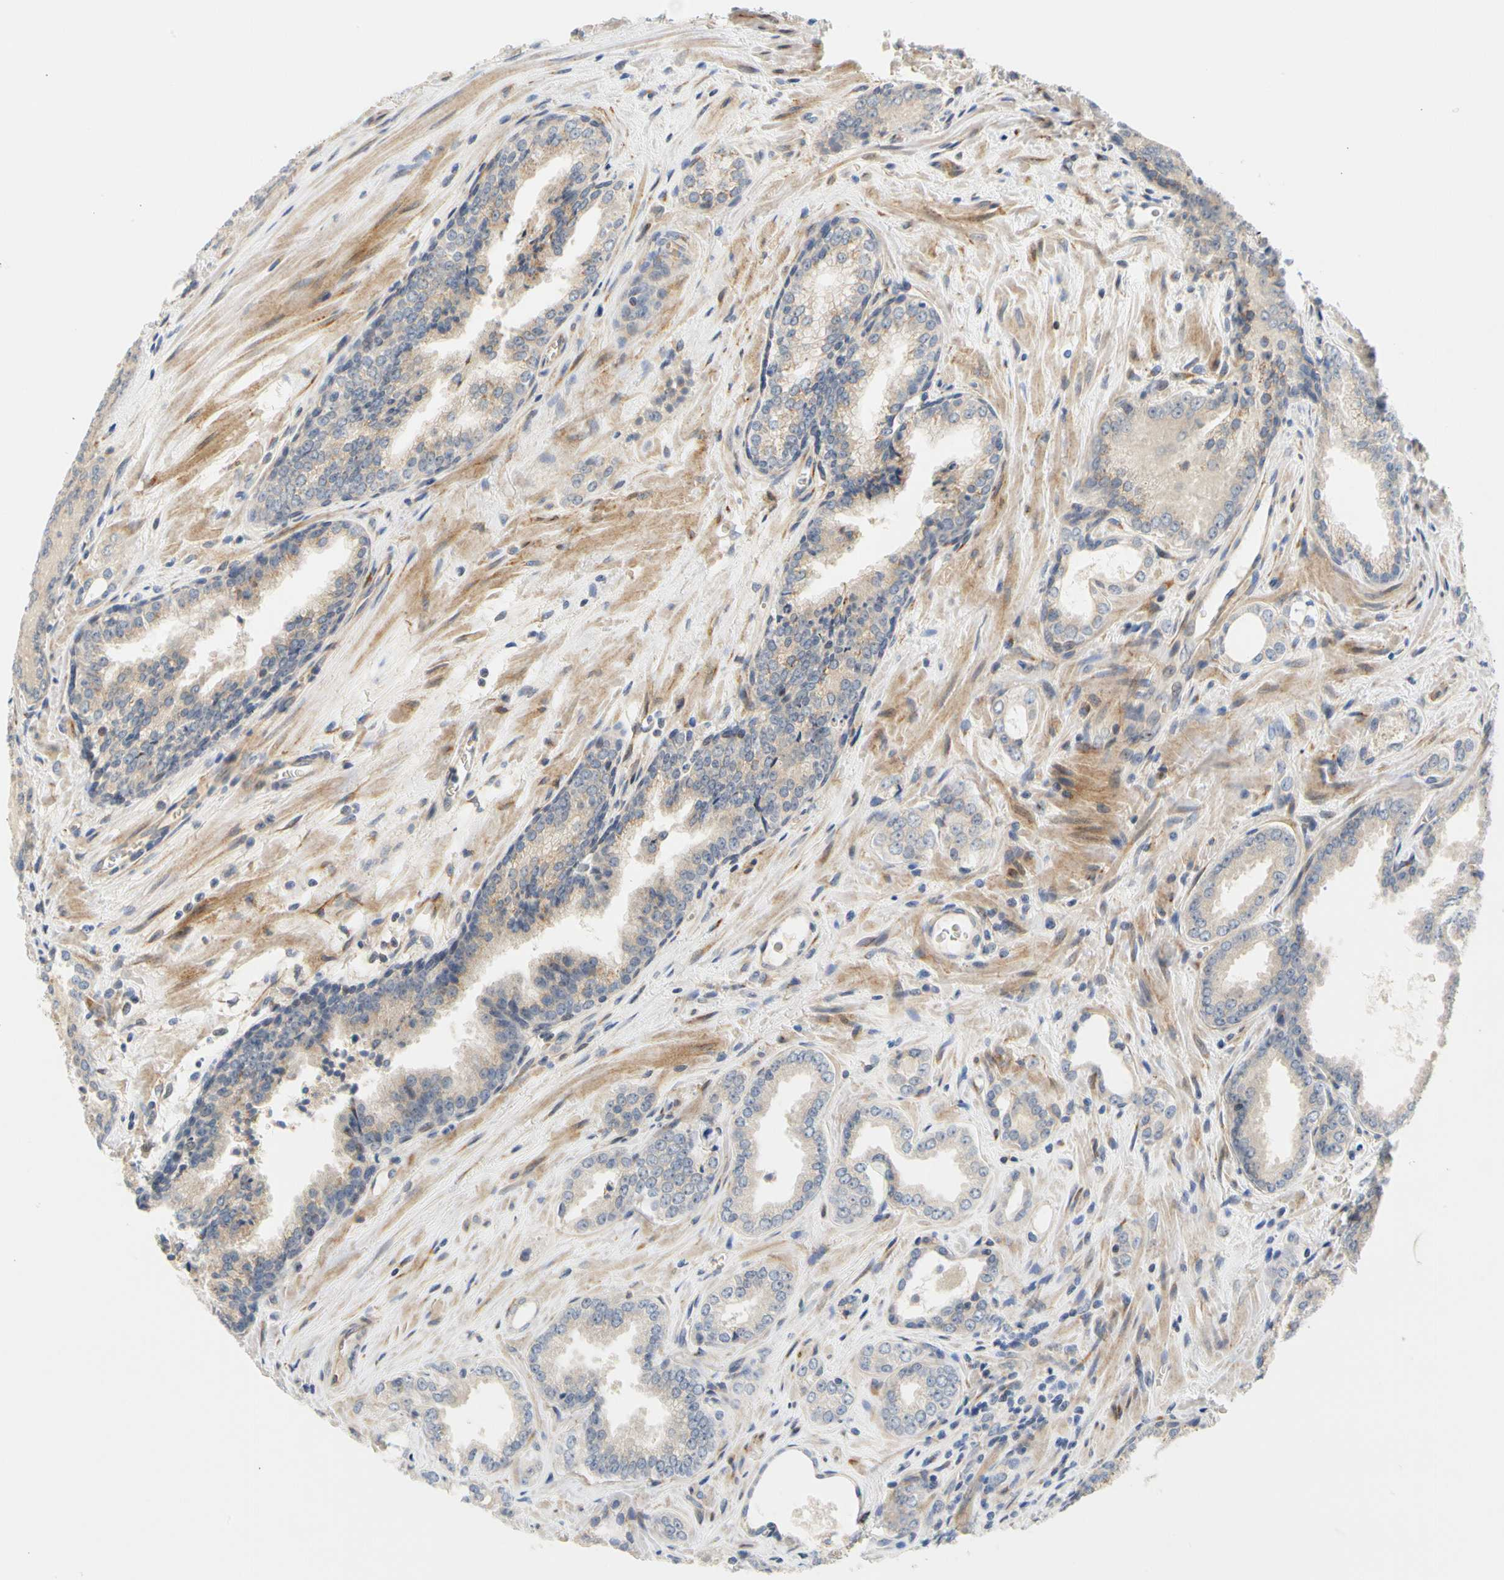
{"staining": {"intensity": "moderate", "quantity": "<25%", "location": "cytoplasmic/membranous"}, "tissue": "prostate cancer", "cell_type": "Tumor cells", "image_type": "cancer", "snomed": [{"axis": "morphology", "description": "Adenocarcinoma, Low grade"}, {"axis": "topography", "description": "Prostate"}], "caption": "Moderate cytoplasmic/membranous expression is present in approximately <25% of tumor cells in prostate cancer (adenocarcinoma (low-grade)). The staining was performed using DAB, with brown indicating positive protein expression. Nuclei are stained blue with hematoxylin.", "gene": "ZNF236", "patient": {"sex": "male", "age": 60}}